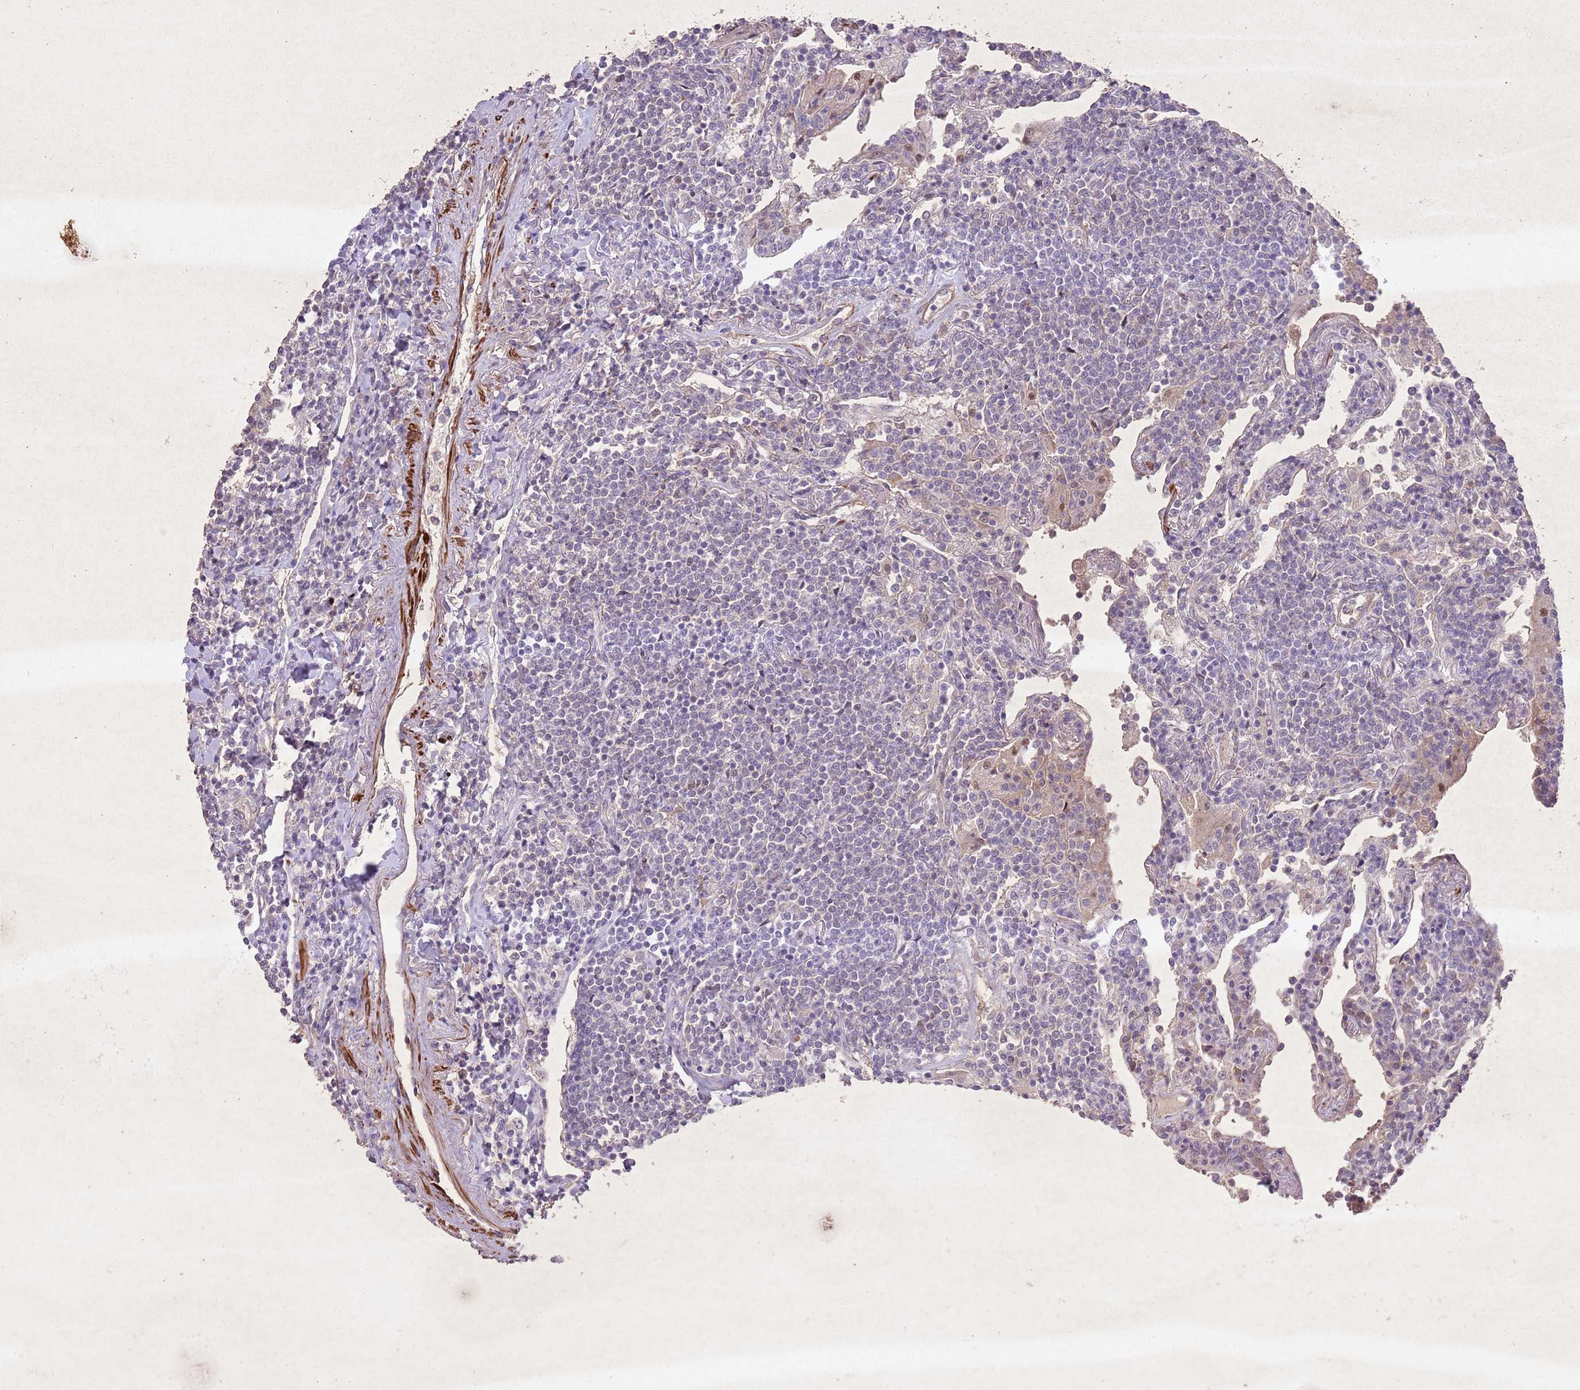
{"staining": {"intensity": "negative", "quantity": "none", "location": "none"}, "tissue": "lymphoma", "cell_type": "Tumor cells", "image_type": "cancer", "snomed": [{"axis": "morphology", "description": "Malignant lymphoma, non-Hodgkin's type, Low grade"}, {"axis": "topography", "description": "Lung"}], "caption": "High magnification brightfield microscopy of lymphoma stained with DAB (3,3'-diaminobenzidine) (brown) and counterstained with hematoxylin (blue): tumor cells show no significant expression.", "gene": "CCNI", "patient": {"sex": "female", "age": 71}}